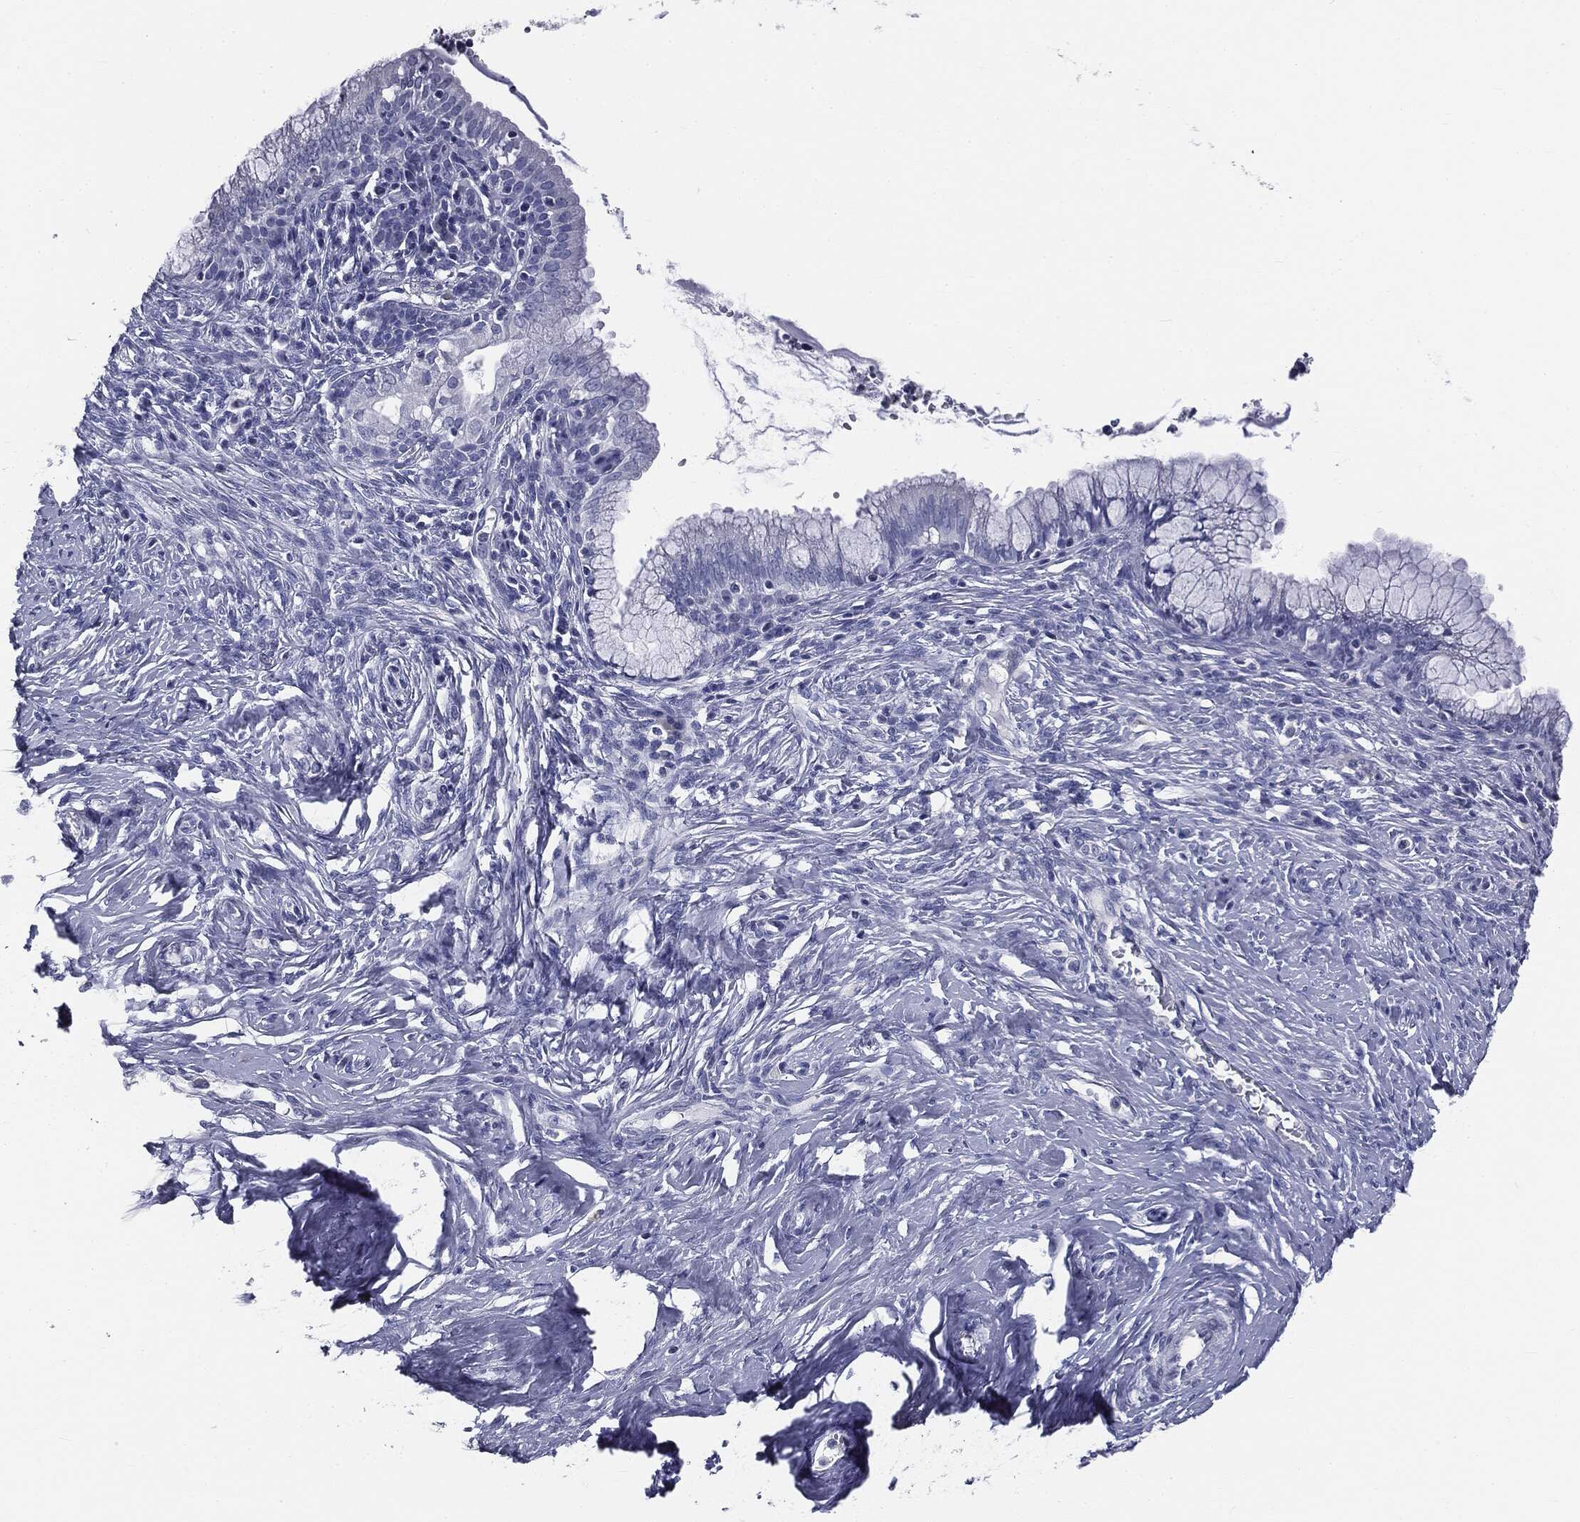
{"staining": {"intensity": "negative", "quantity": "none", "location": "none"}, "tissue": "cervical cancer", "cell_type": "Tumor cells", "image_type": "cancer", "snomed": [{"axis": "morphology", "description": "Squamous cell carcinoma, NOS"}, {"axis": "topography", "description": "Cervix"}], "caption": "The immunohistochemistry (IHC) micrograph has no significant staining in tumor cells of cervical cancer tissue.", "gene": "AFP", "patient": {"sex": "female", "age": 63}}